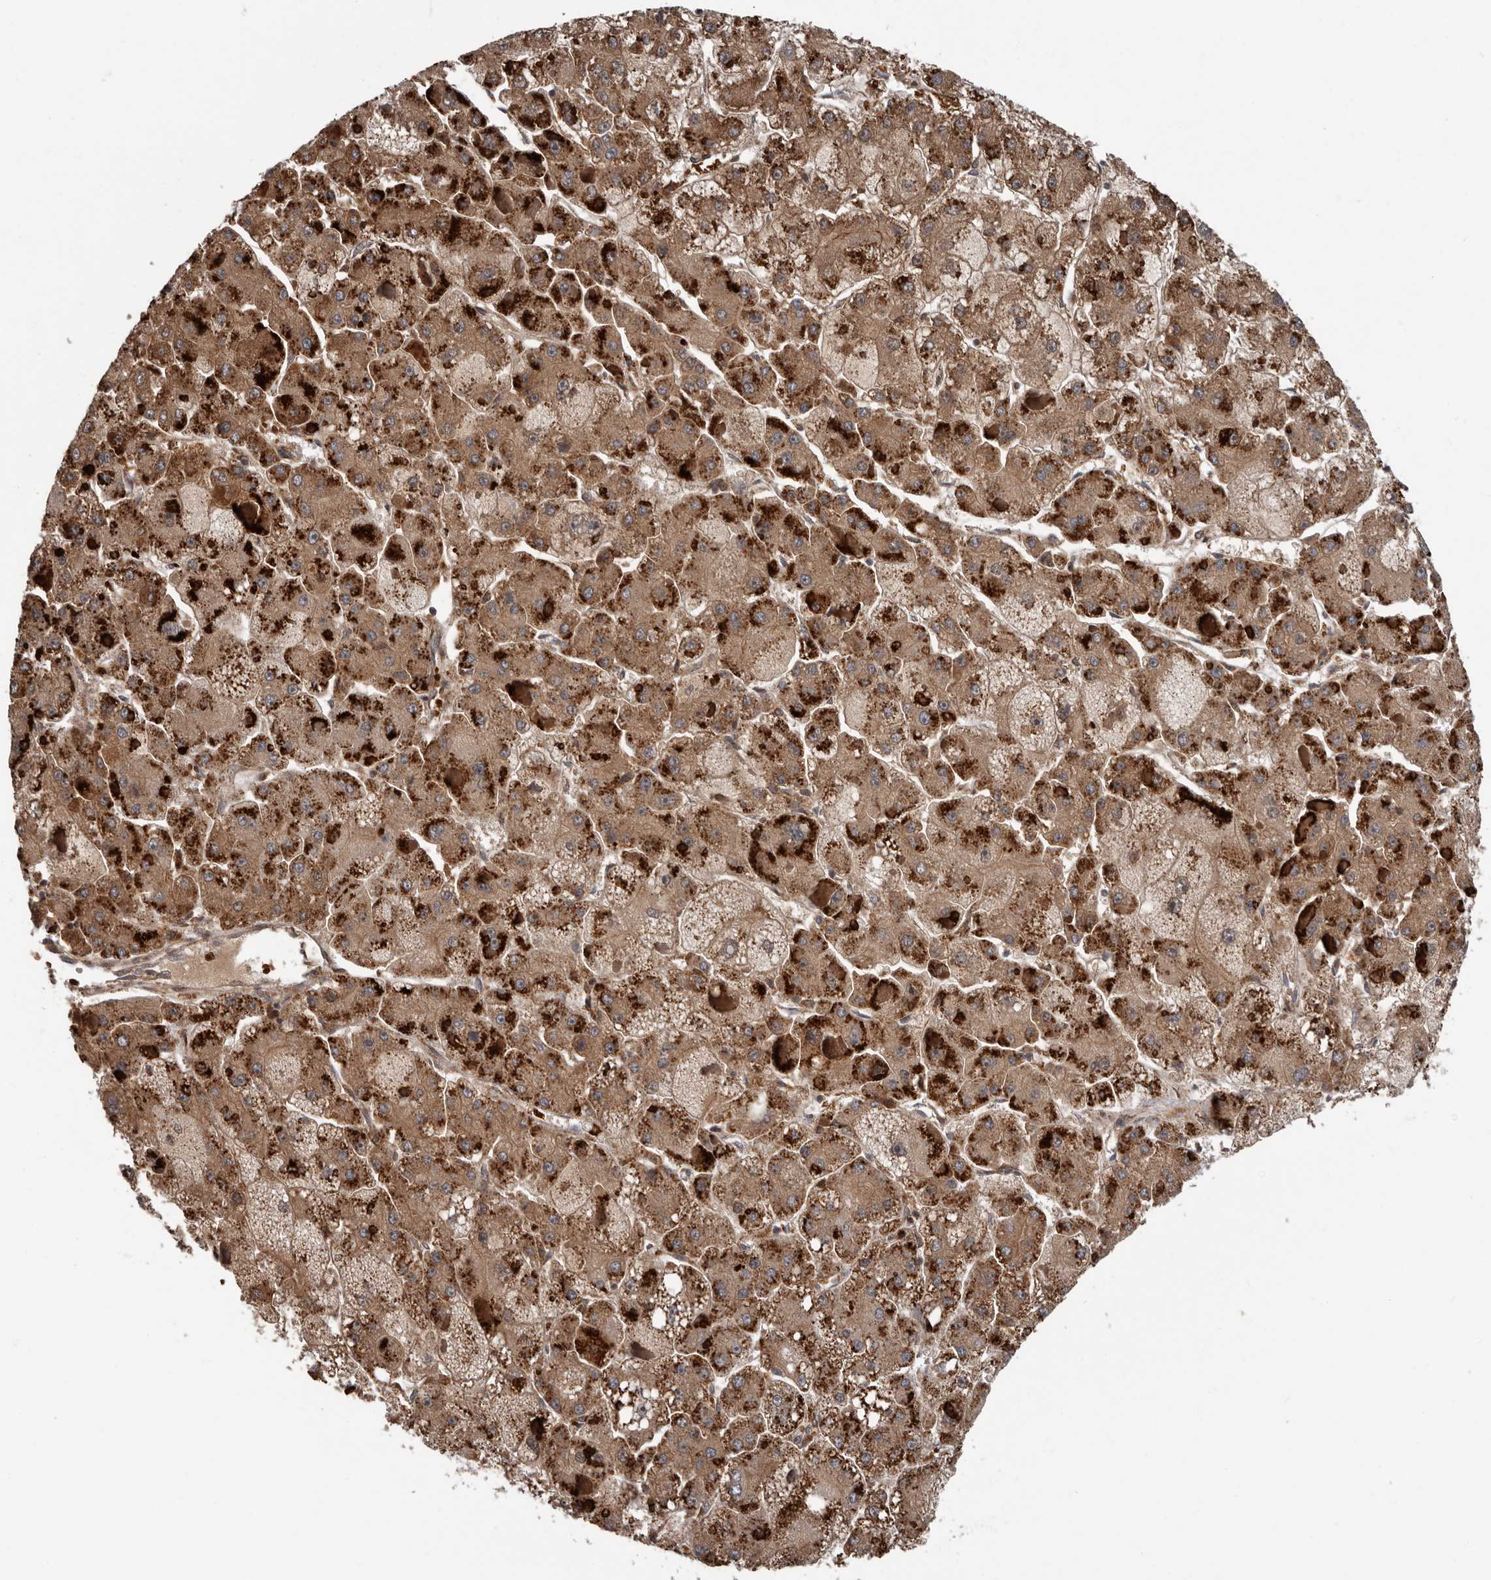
{"staining": {"intensity": "strong", "quantity": ">75%", "location": "cytoplasmic/membranous"}, "tissue": "liver cancer", "cell_type": "Tumor cells", "image_type": "cancer", "snomed": [{"axis": "morphology", "description": "Carcinoma, Hepatocellular, NOS"}, {"axis": "topography", "description": "Liver"}], "caption": "IHC staining of hepatocellular carcinoma (liver), which demonstrates high levels of strong cytoplasmic/membranous staining in about >75% of tumor cells indicating strong cytoplasmic/membranous protein staining. The staining was performed using DAB (brown) for protein detection and nuclei were counterstained in hematoxylin (blue).", "gene": "FGFR4", "patient": {"sex": "female", "age": 73}}